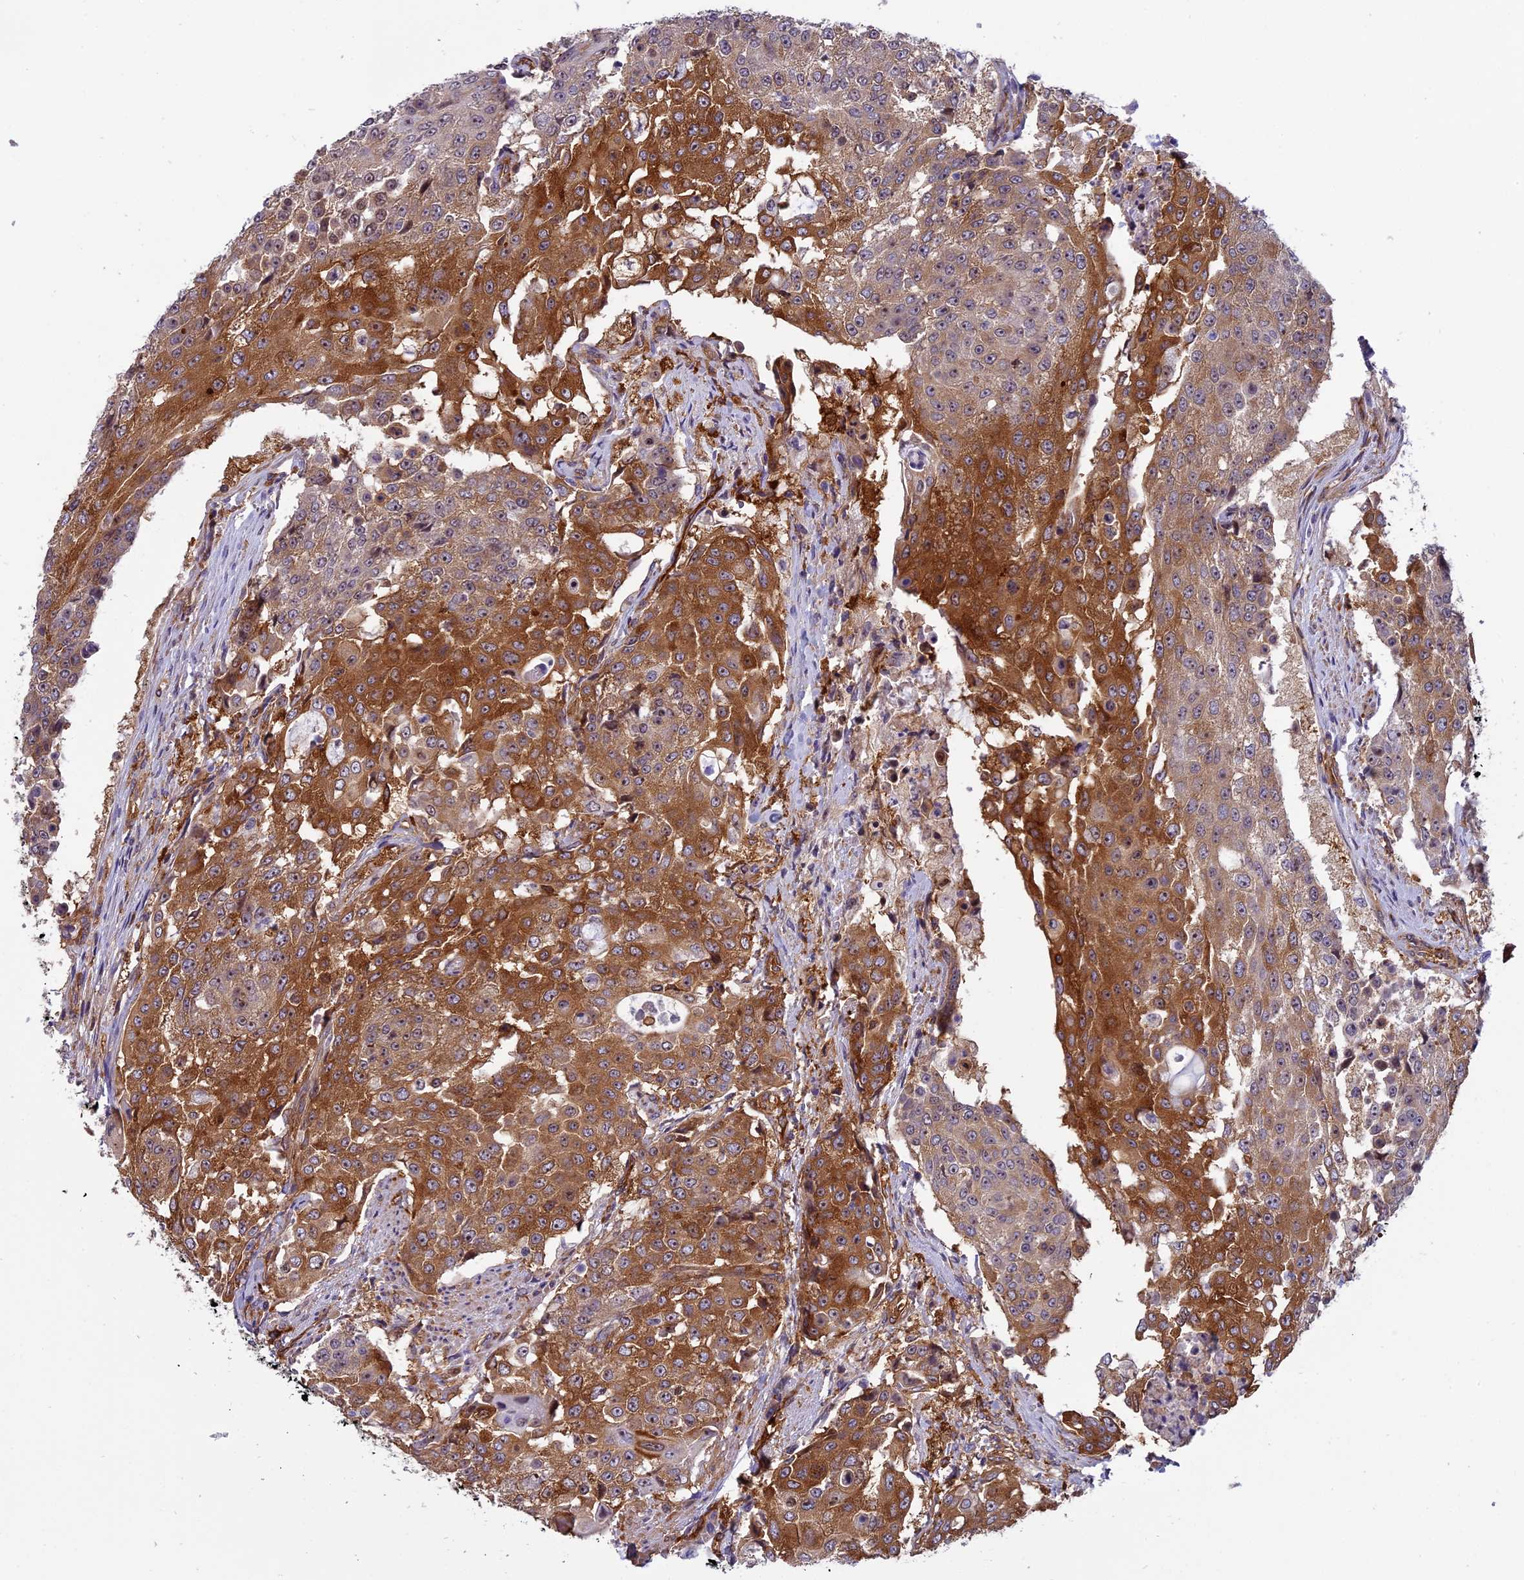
{"staining": {"intensity": "strong", "quantity": "25%-75%", "location": "cytoplasmic/membranous"}, "tissue": "urothelial cancer", "cell_type": "Tumor cells", "image_type": "cancer", "snomed": [{"axis": "morphology", "description": "Urothelial carcinoma, High grade"}, {"axis": "topography", "description": "Urinary bladder"}], "caption": "This micrograph displays IHC staining of urothelial cancer, with high strong cytoplasmic/membranous expression in approximately 25%-75% of tumor cells.", "gene": "EHBP1L1", "patient": {"sex": "female", "age": 63}}